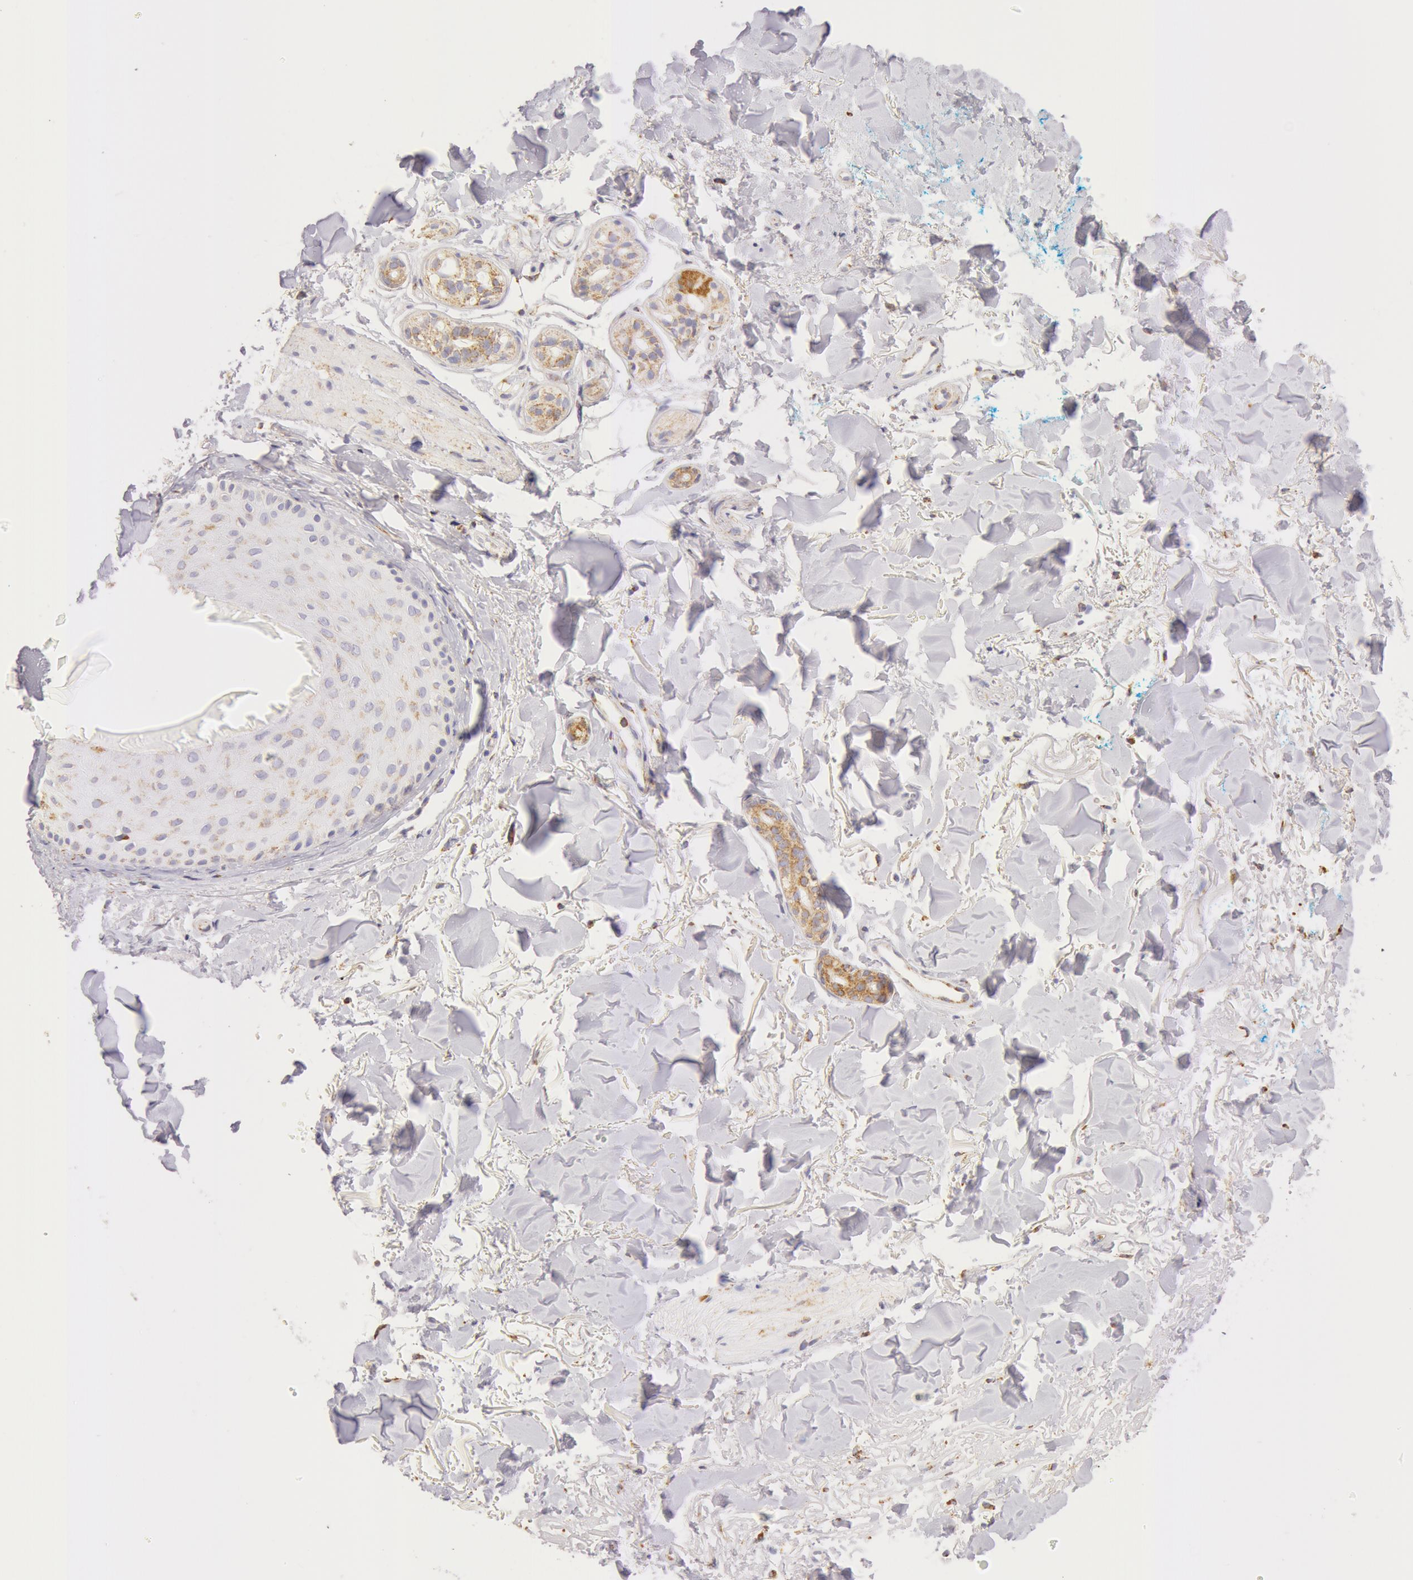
{"staining": {"intensity": "weak", "quantity": "<25%", "location": "cytoplasmic/membranous"}, "tissue": "skin", "cell_type": "Fibroblasts", "image_type": "normal", "snomed": [{"axis": "morphology", "description": "Normal tissue, NOS"}, {"axis": "topography", "description": "Skin"}], "caption": "This micrograph is of unremarkable skin stained with IHC to label a protein in brown with the nuclei are counter-stained blue. There is no expression in fibroblasts. (DAB (3,3'-diaminobenzidine) immunohistochemistry (IHC) visualized using brightfield microscopy, high magnification).", "gene": "ATP5F1B", "patient": {"sex": "male", "age": 86}}